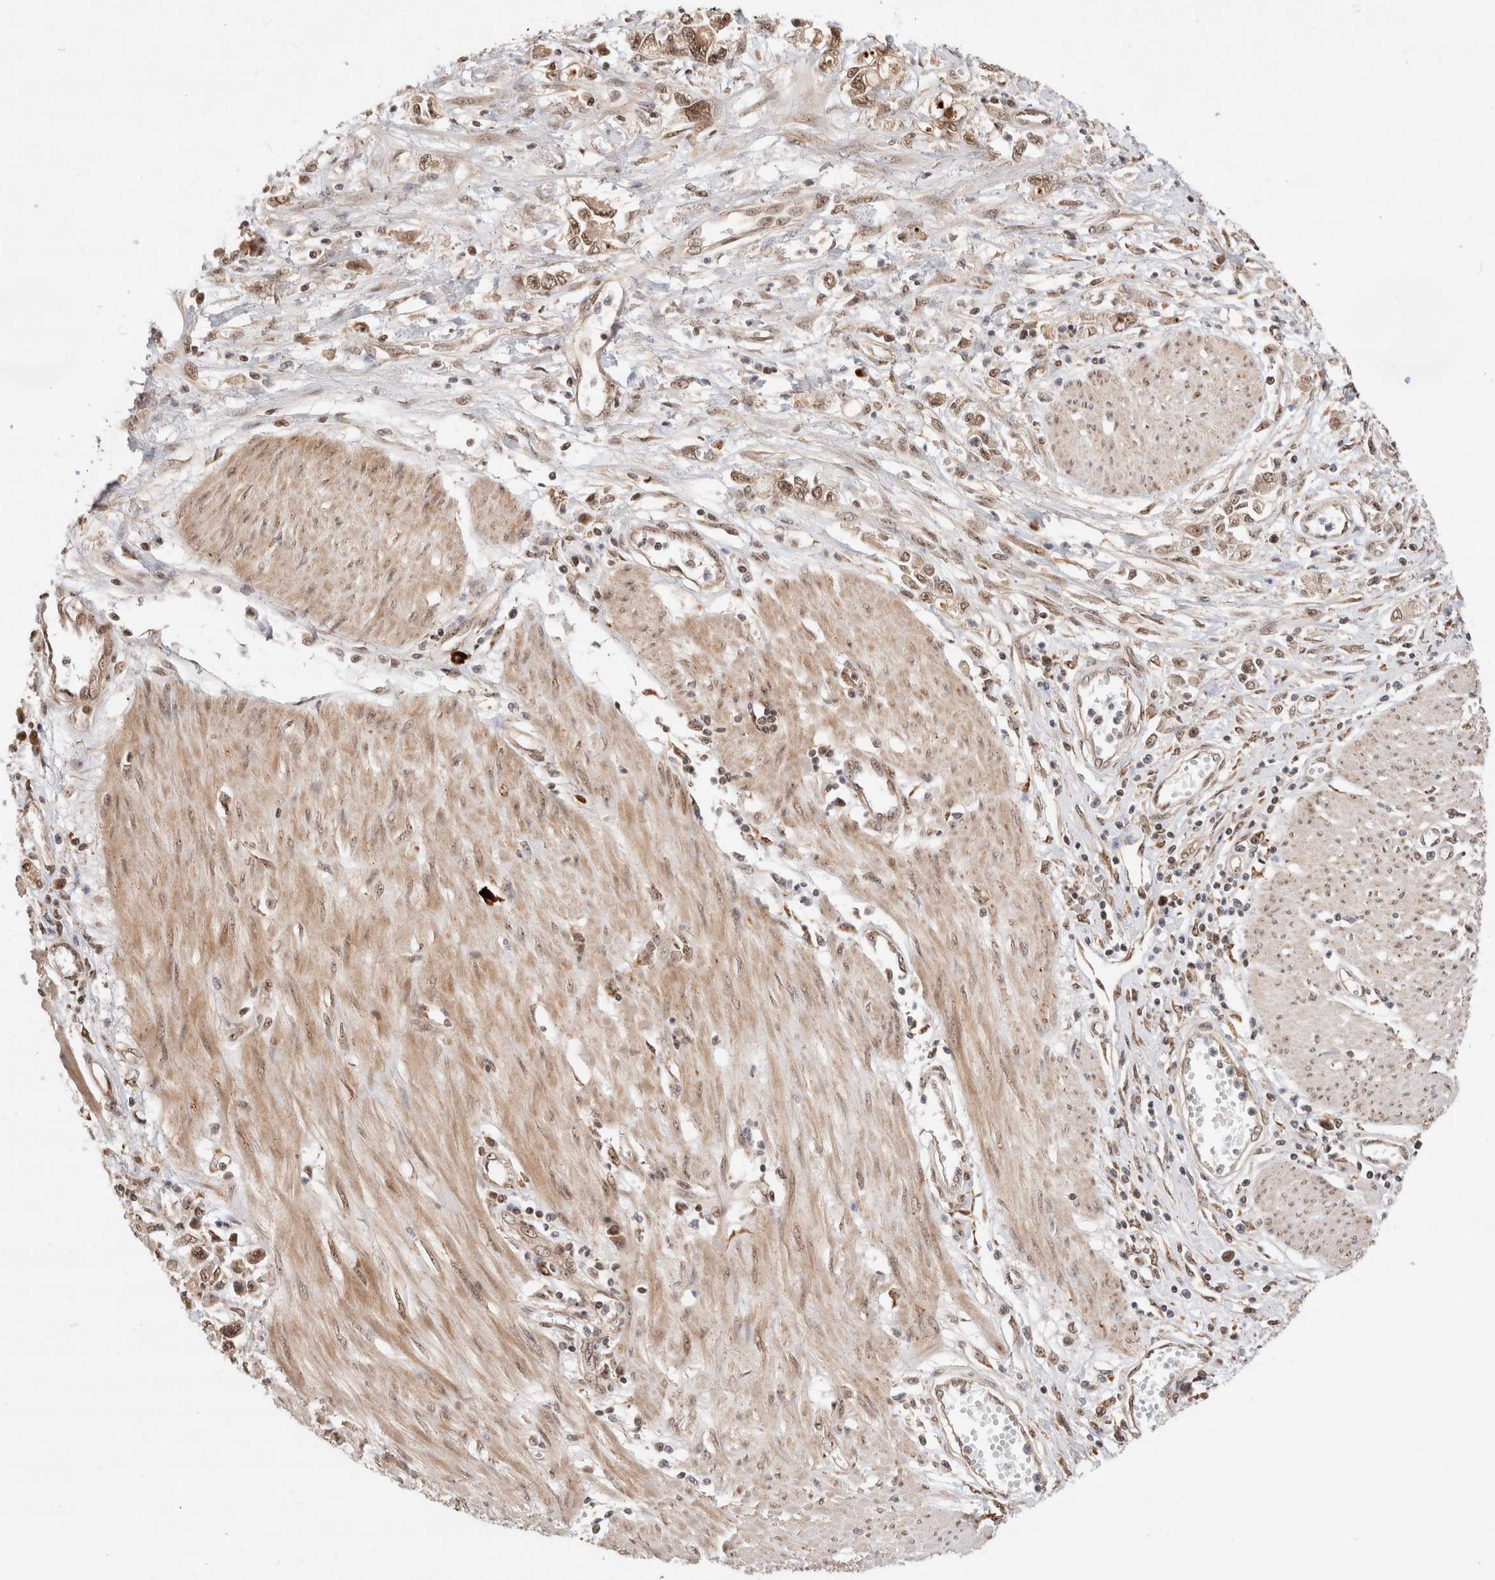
{"staining": {"intensity": "moderate", "quantity": ">75%", "location": "nuclear"}, "tissue": "stomach cancer", "cell_type": "Tumor cells", "image_type": "cancer", "snomed": [{"axis": "morphology", "description": "Adenocarcinoma, NOS"}, {"axis": "topography", "description": "Stomach"}], "caption": "Stomach adenocarcinoma was stained to show a protein in brown. There is medium levels of moderate nuclear positivity in approximately >75% of tumor cells.", "gene": "MPHOSPH6", "patient": {"sex": "female", "age": 76}}